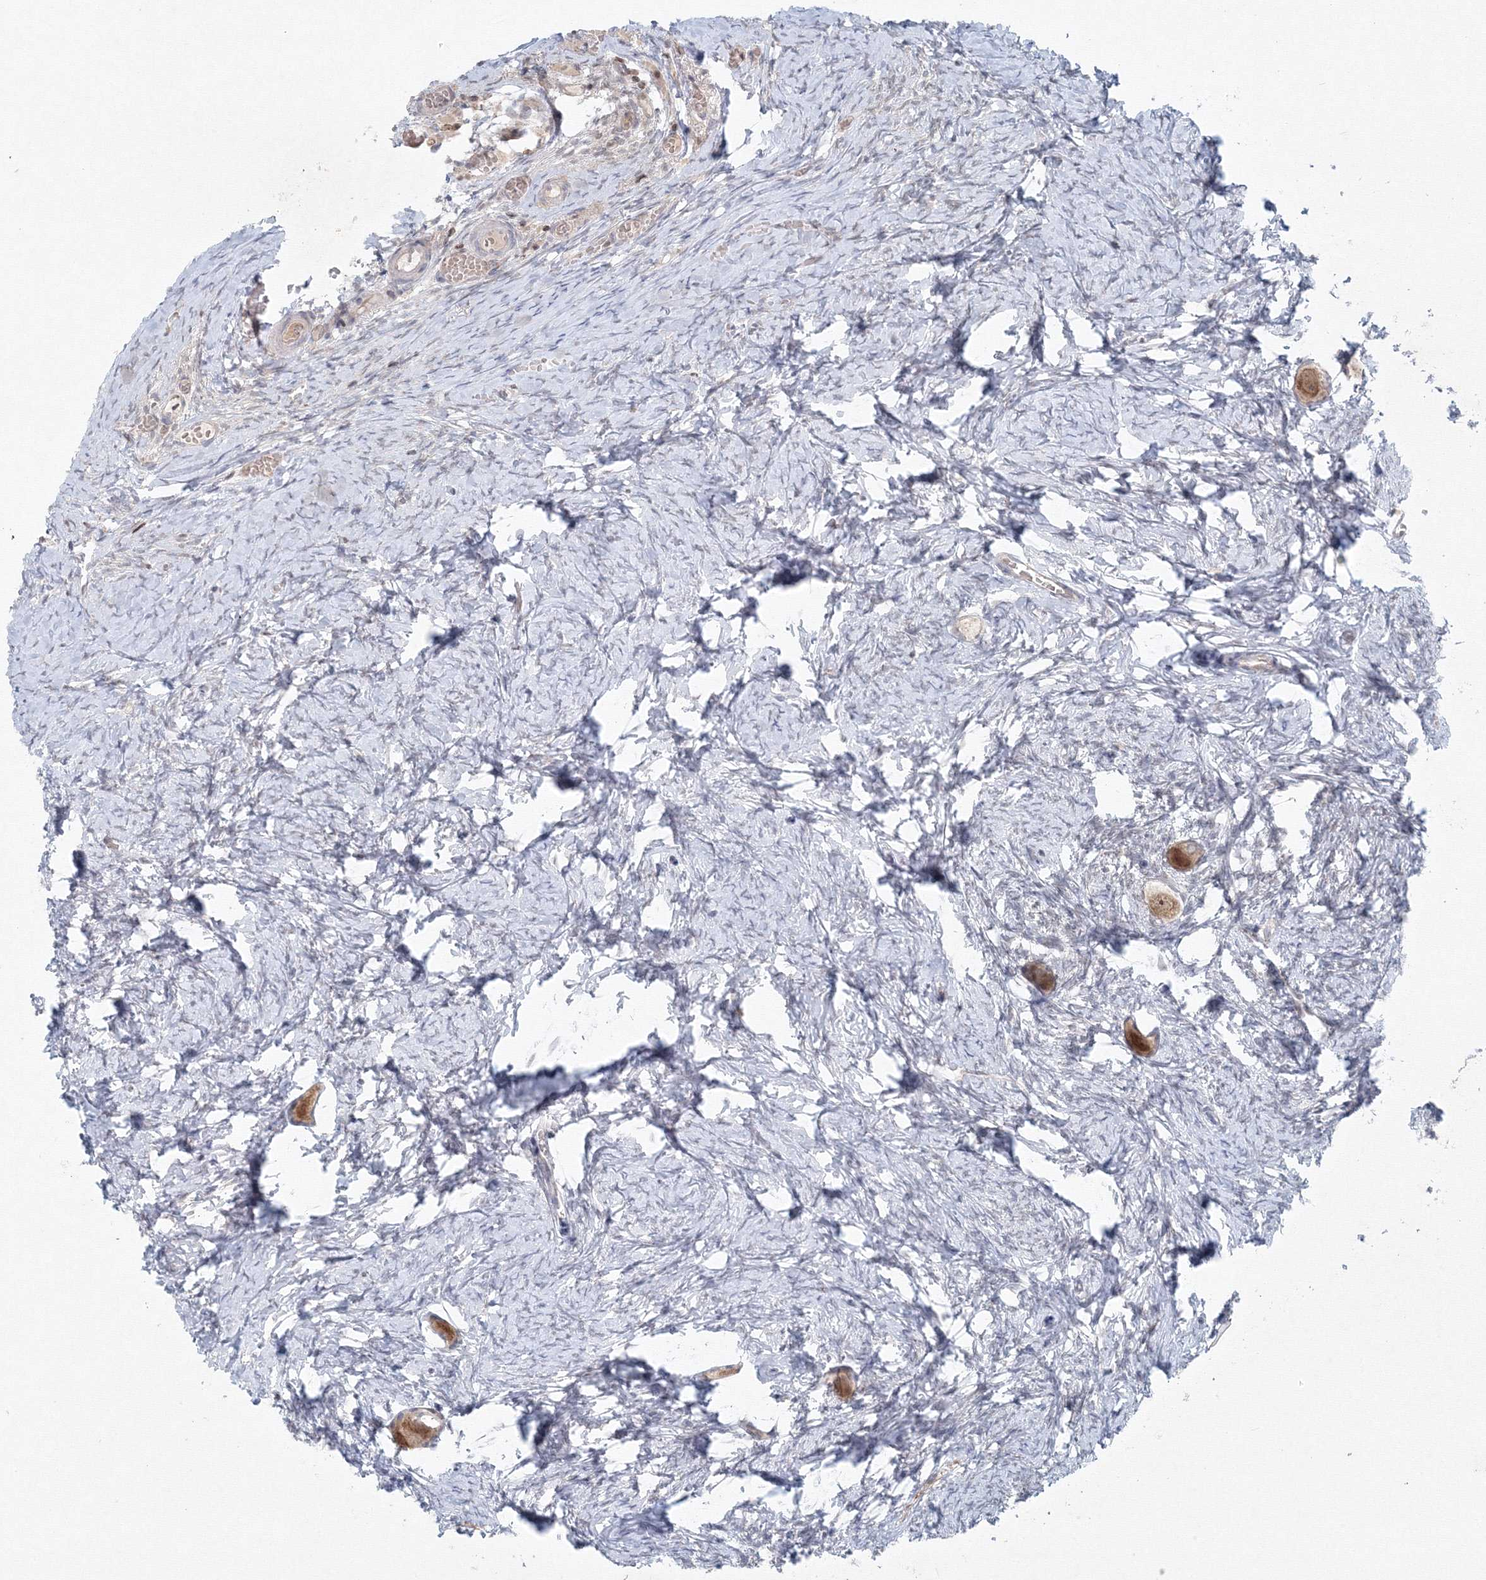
{"staining": {"intensity": "moderate", "quantity": ">75%", "location": "cytoplasmic/membranous,nuclear"}, "tissue": "ovary", "cell_type": "Follicle cells", "image_type": "normal", "snomed": [{"axis": "morphology", "description": "Normal tissue, NOS"}, {"axis": "topography", "description": "Ovary"}], "caption": "This image shows immunohistochemistry (IHC) staining of unremarkable ovary, with medium moderate cytoplasmic/membranous,nuclear positivity in about >75% of follicle cells.", "gene": "KIF4A", "patient": {"sex": "female", "age": 27}}